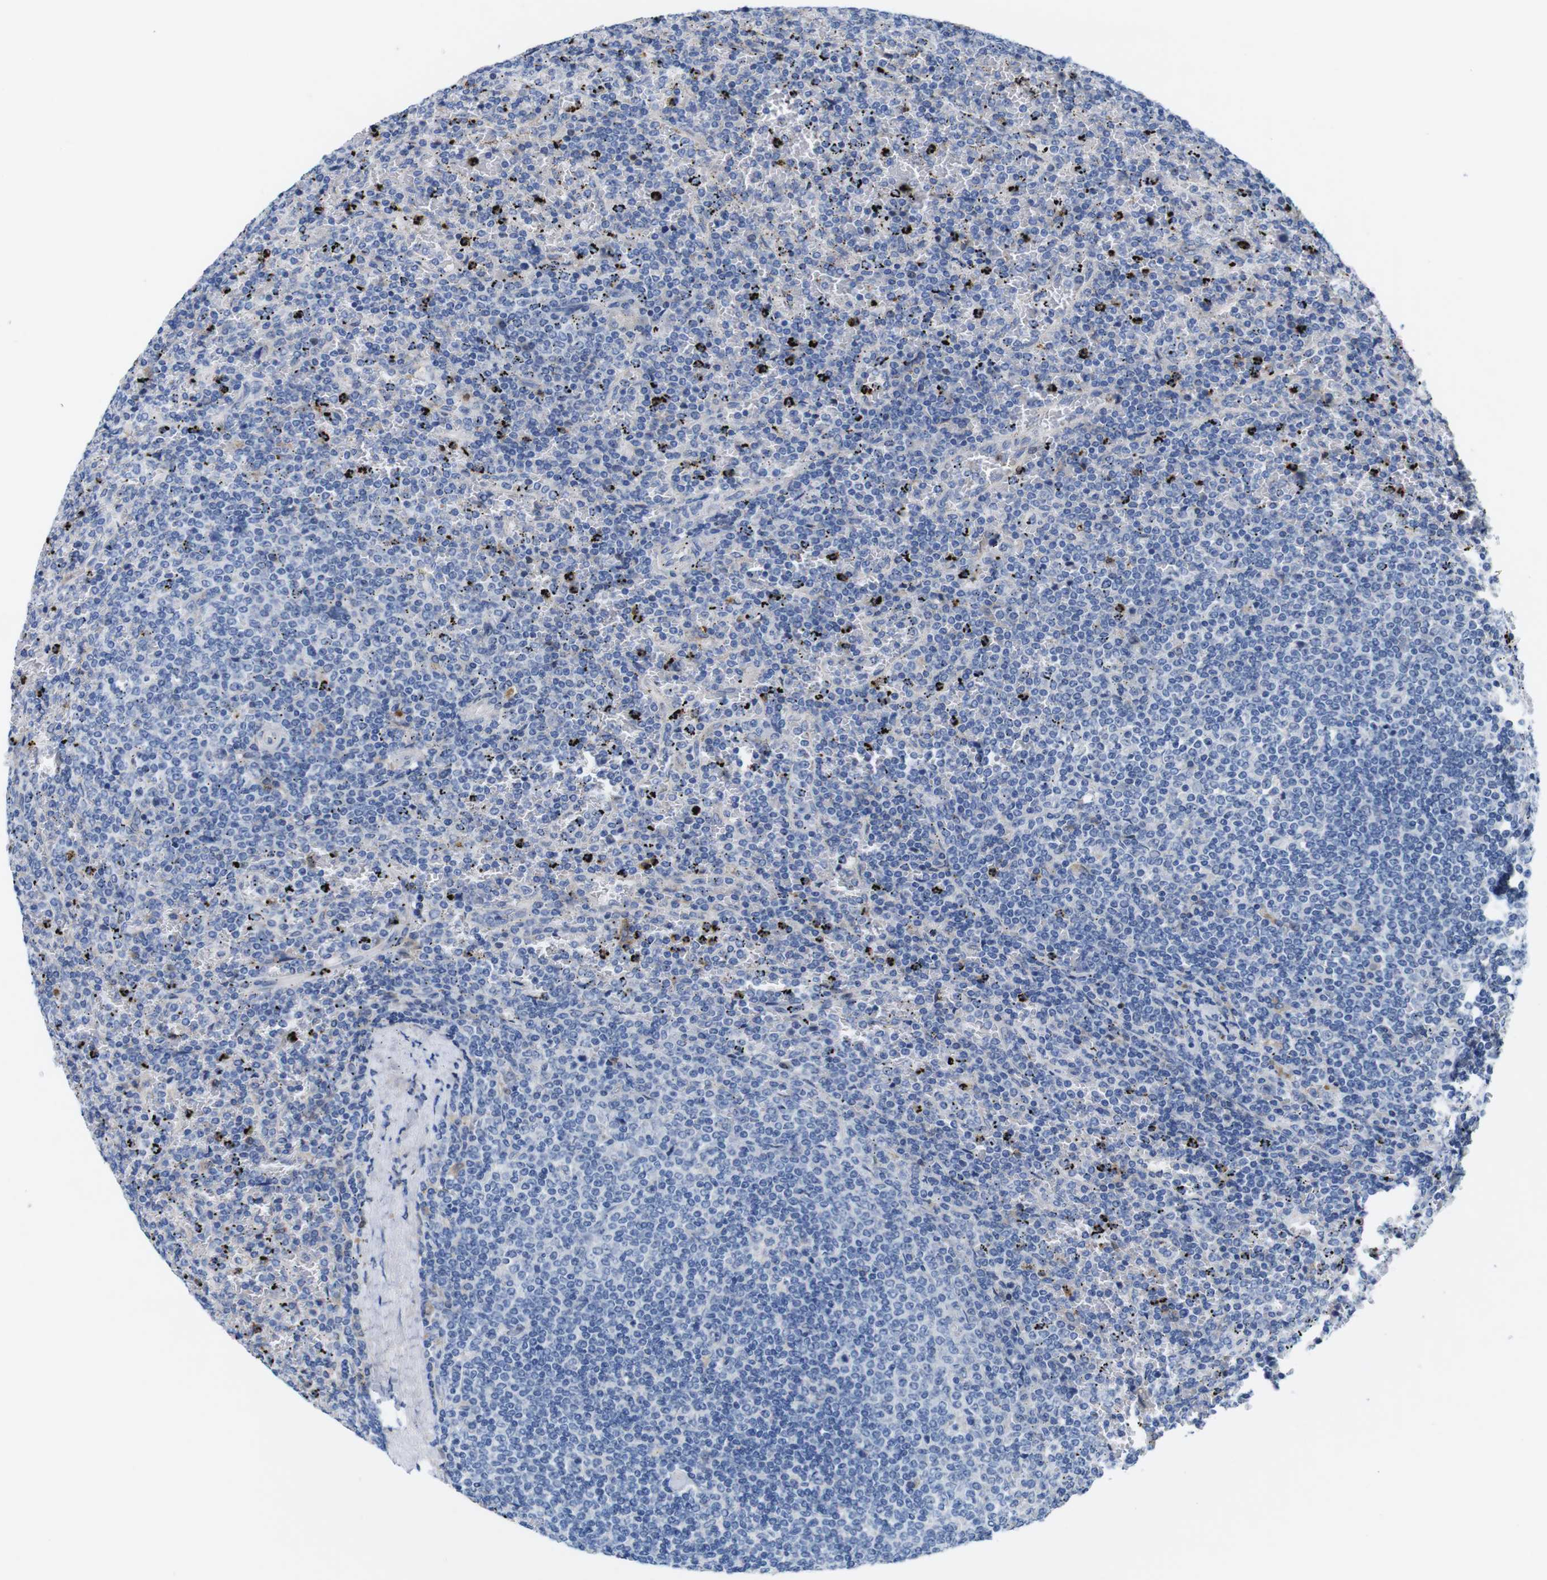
{"staining": {"intensity": "negative", "quantity": "none", "location": "none"}, "tissue": "lymphoma", "cell_type": "Tumor cells", "image_type": "cancer", "snomed": [{"axis": "morphology", "description": "Malignant lymphoma, non-Hodgkin's type, Low grade"}, {"axis": "topography", "description": "Spleen"}], "caption": "Lymphoma was stained to show a protein in brown. There is no significant positivity in tumor cells.", "gene": "C1RL", "patient": {"sex": "female", "age": 77}}